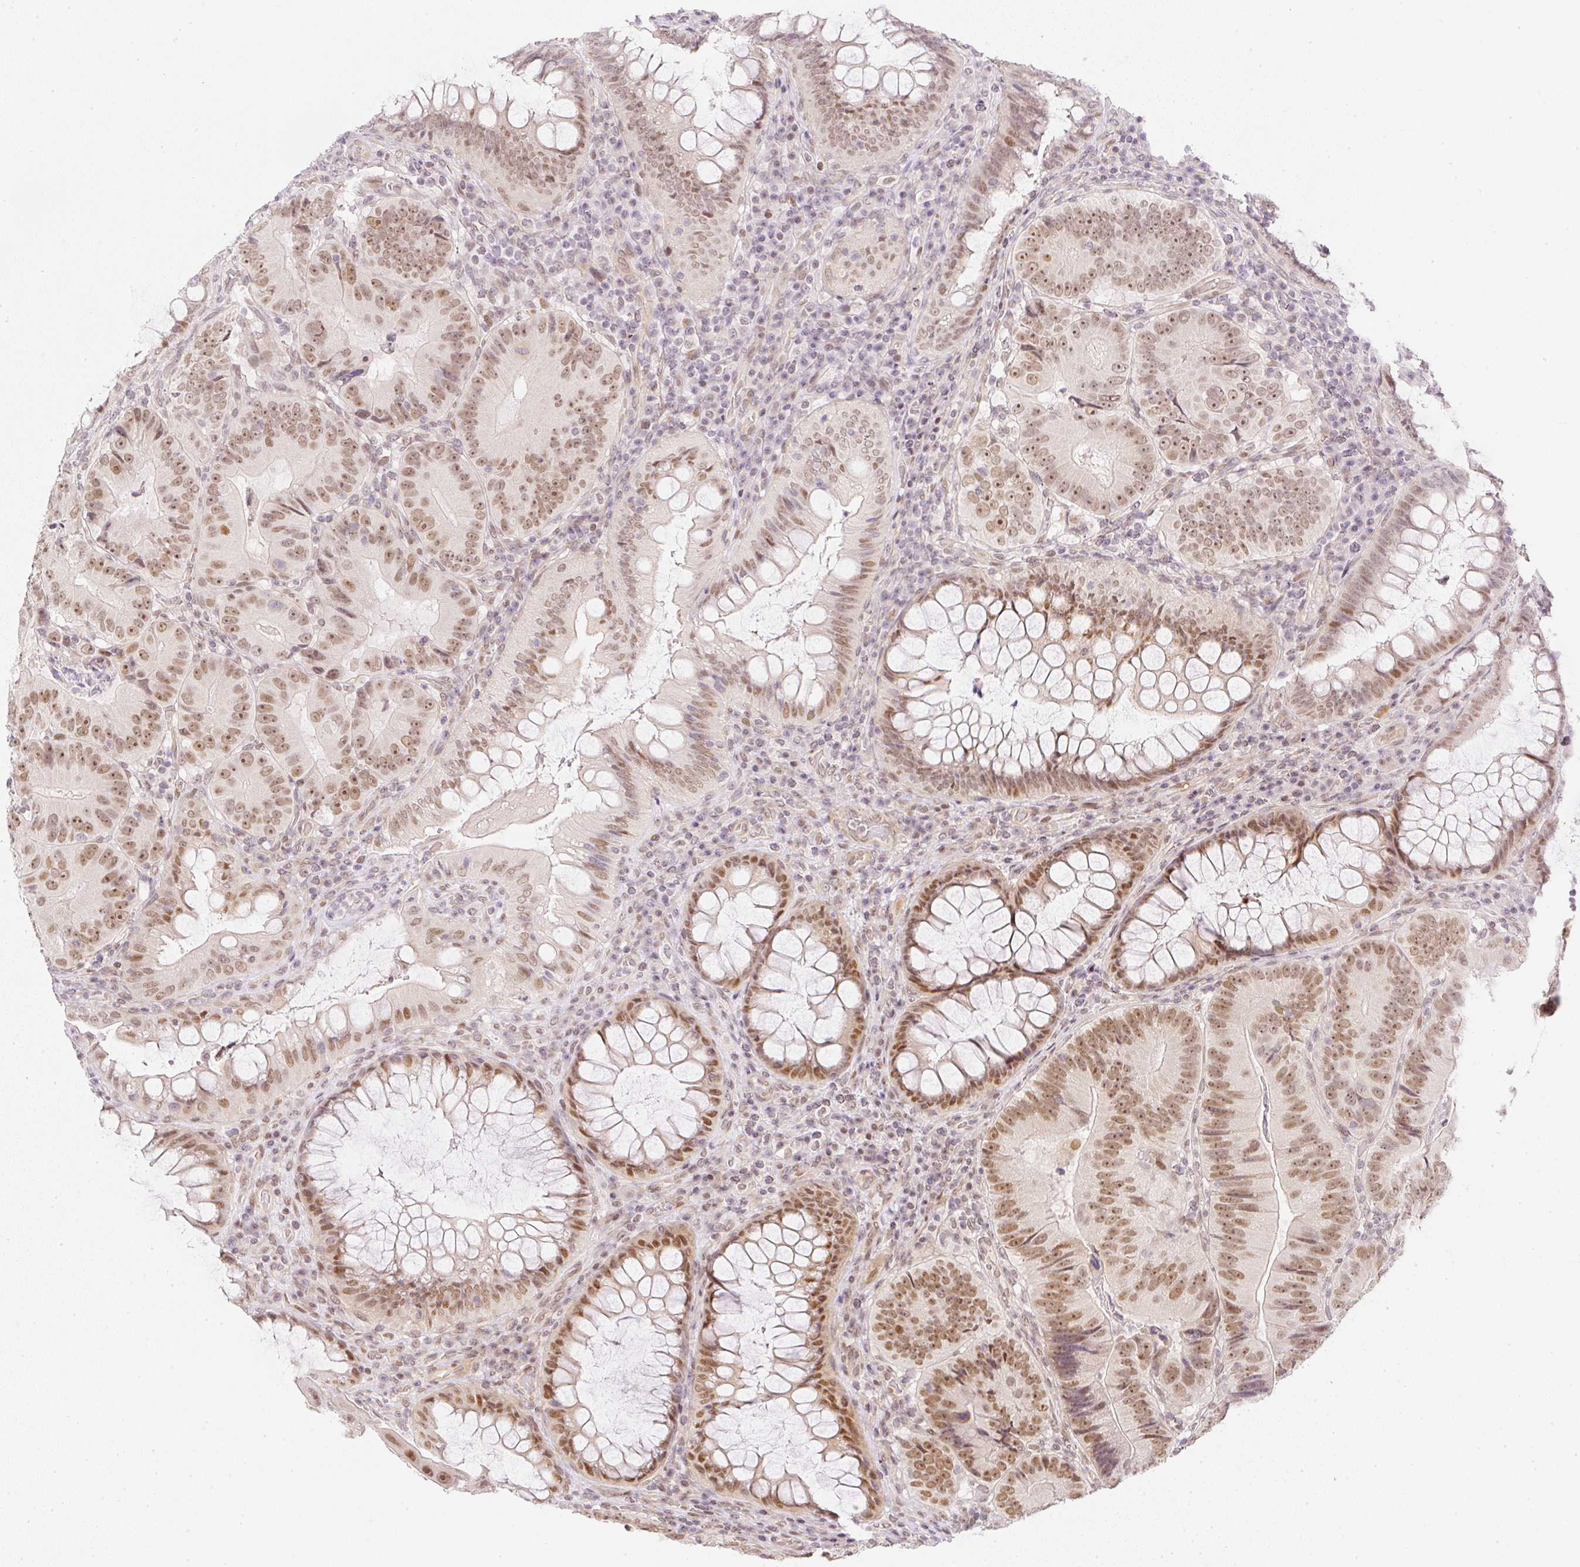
{"staining": {"intensity": "moderate", "quantity": ">75%", "location": "nuclear"}, "tissue": "colorectal cancer", "cell_type": "Tumor cells", "image_type": "cancer", "snomed": [{"axis": "morphology", "description": "Adenocarcinoma, NOS"}, {"axis": "topography", "description": "Colon"}], "caption": "Brown immunohistochemical staining in colorectal cancer (adenocarcinoma) exhibits moderate nuclear positivity in about >75% of tumor cells.", "gene": "DPPA4", "patient": {"sex": "female", "age": 86}}